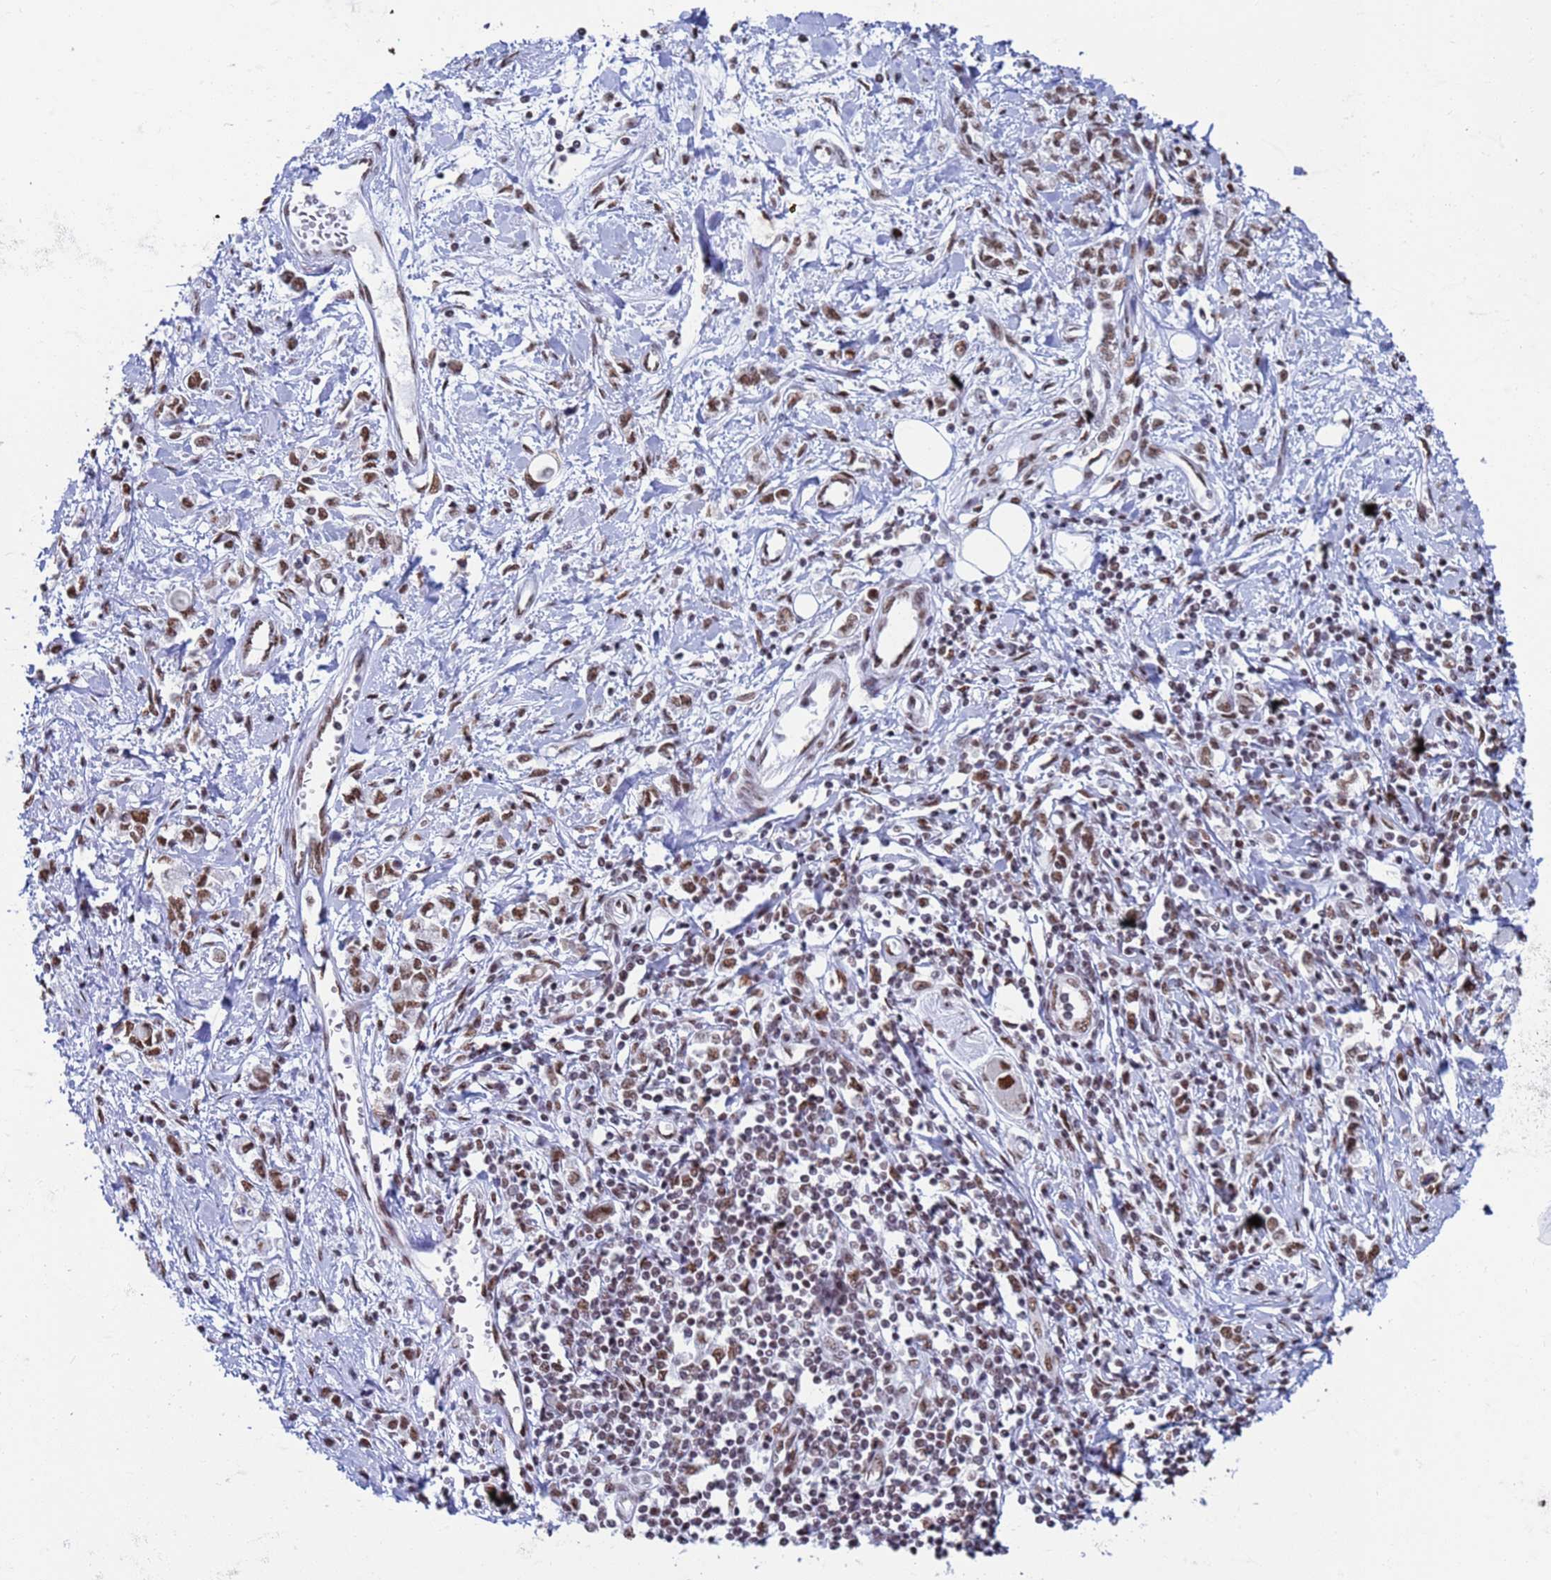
{"staining": {"intensity": "moderate", "quantity": ">75%", "location": "nuclear"}, "tissue": "stomach cancer", "cell_type": "Tumor cells", "image_type": "cancer", "snomed": [{"axis": "morphology", "description": "Adenocarcinoma, NOS"}, {"axis": "topography", "description": "Stomach"}], "caption": "A brown stain labels moderate nuclear positivity of a protein in stomach adenocarcinoma tumor cells.", "gene": "FAM170B", "patient": {"sex": "female", "age": 76}}